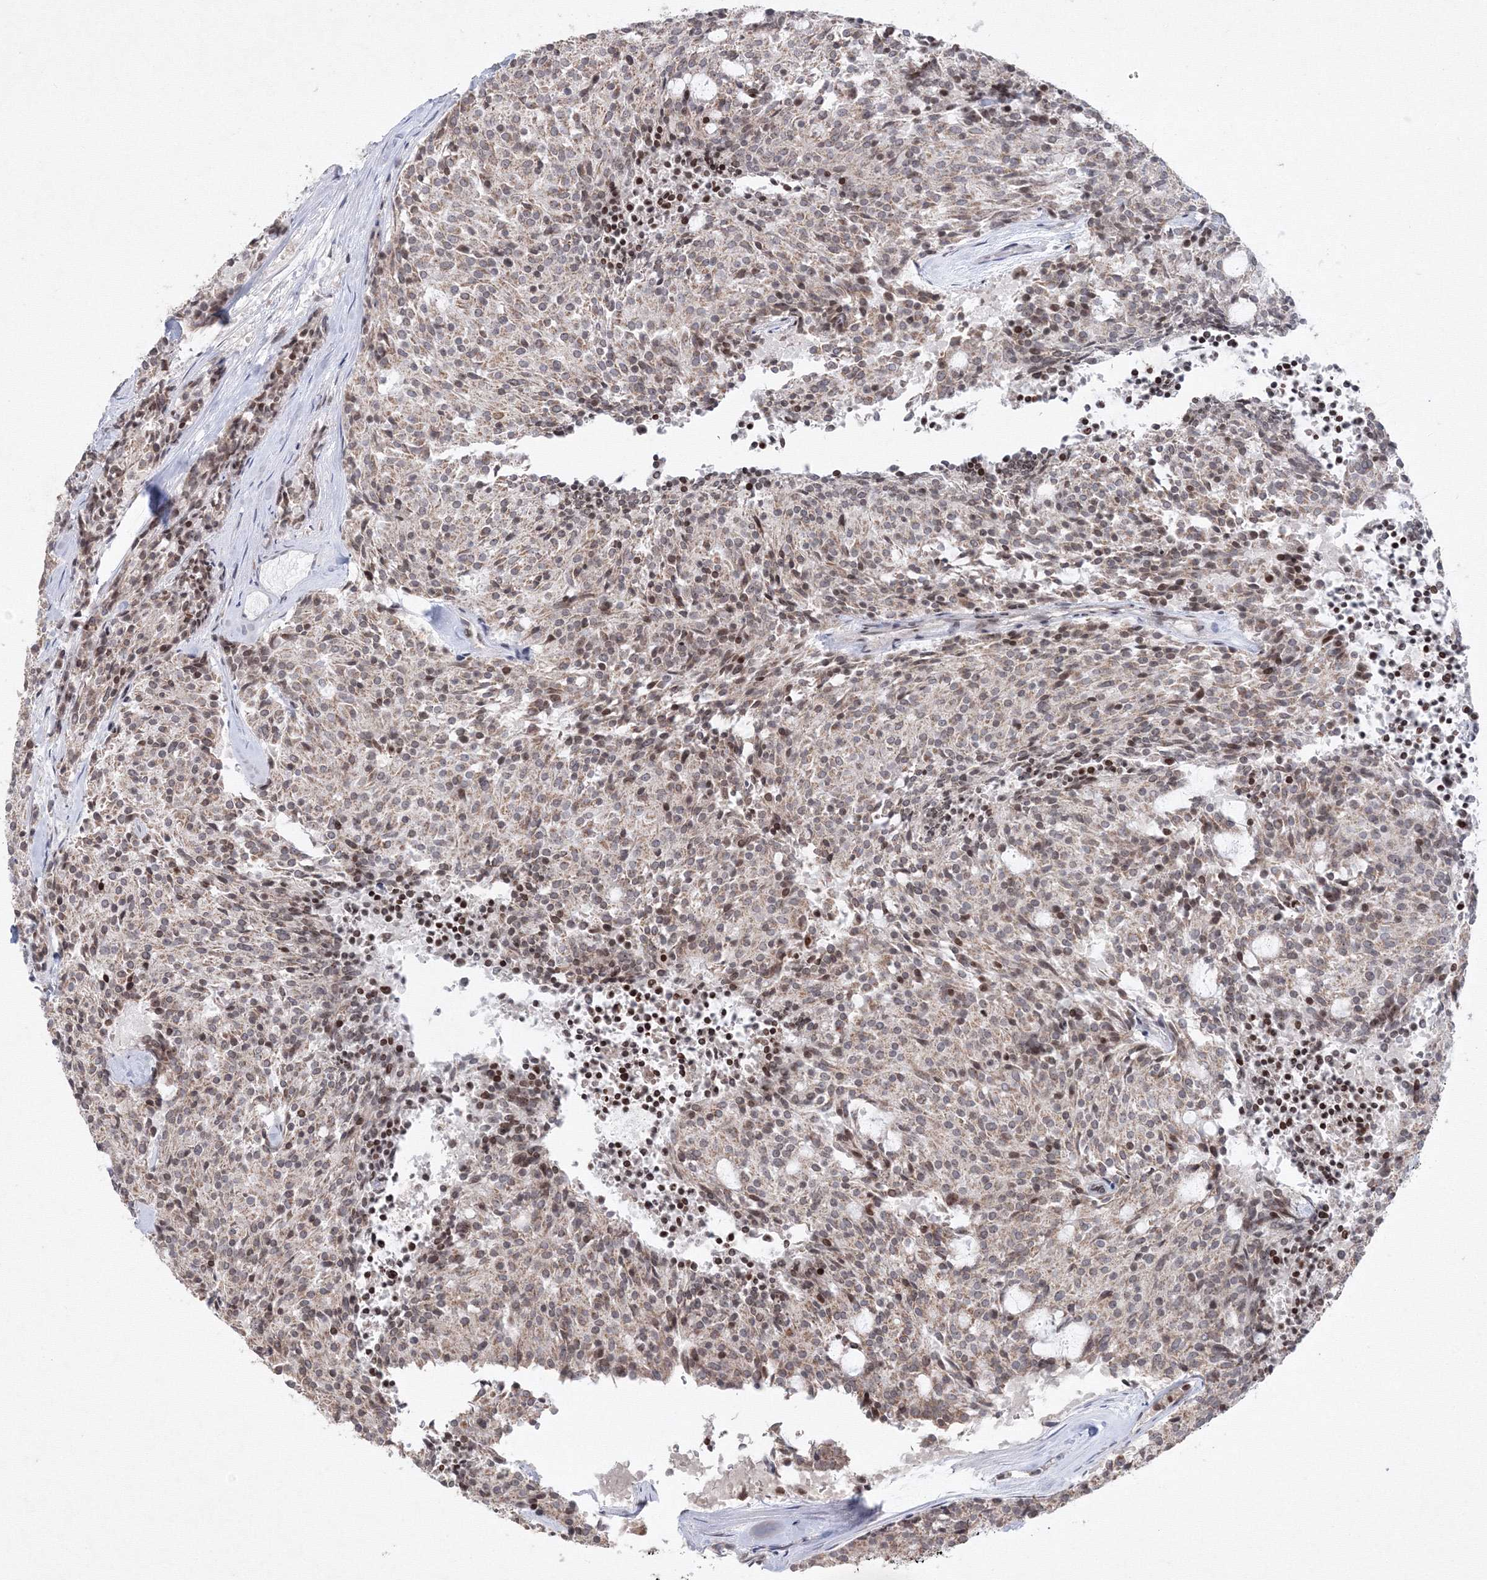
{"staining": {"intensity": "weak", "quantity": ">75%", "location": "cytoplasmic/membranous"}, "tissue": "carcinoid", "cell_type": "Tumor cells", "image_type": "cancer", "snomed": [{"axis": "morphology", "description": "Carcinoid, malignant, NOS"}, {"axis": "topography", "description": "Pancreas"}], "caption": "High-magnification brightfield microscopy of carcinoid stained with DAB (brown) and counterstained with hematoxylin (blue). tumor cells exhibit weak cytoplasmic/membranous expression is identified in approximately>75% of cells.", "gene": "MKRN2", "patient": {"sex": "female", "age": 54}}